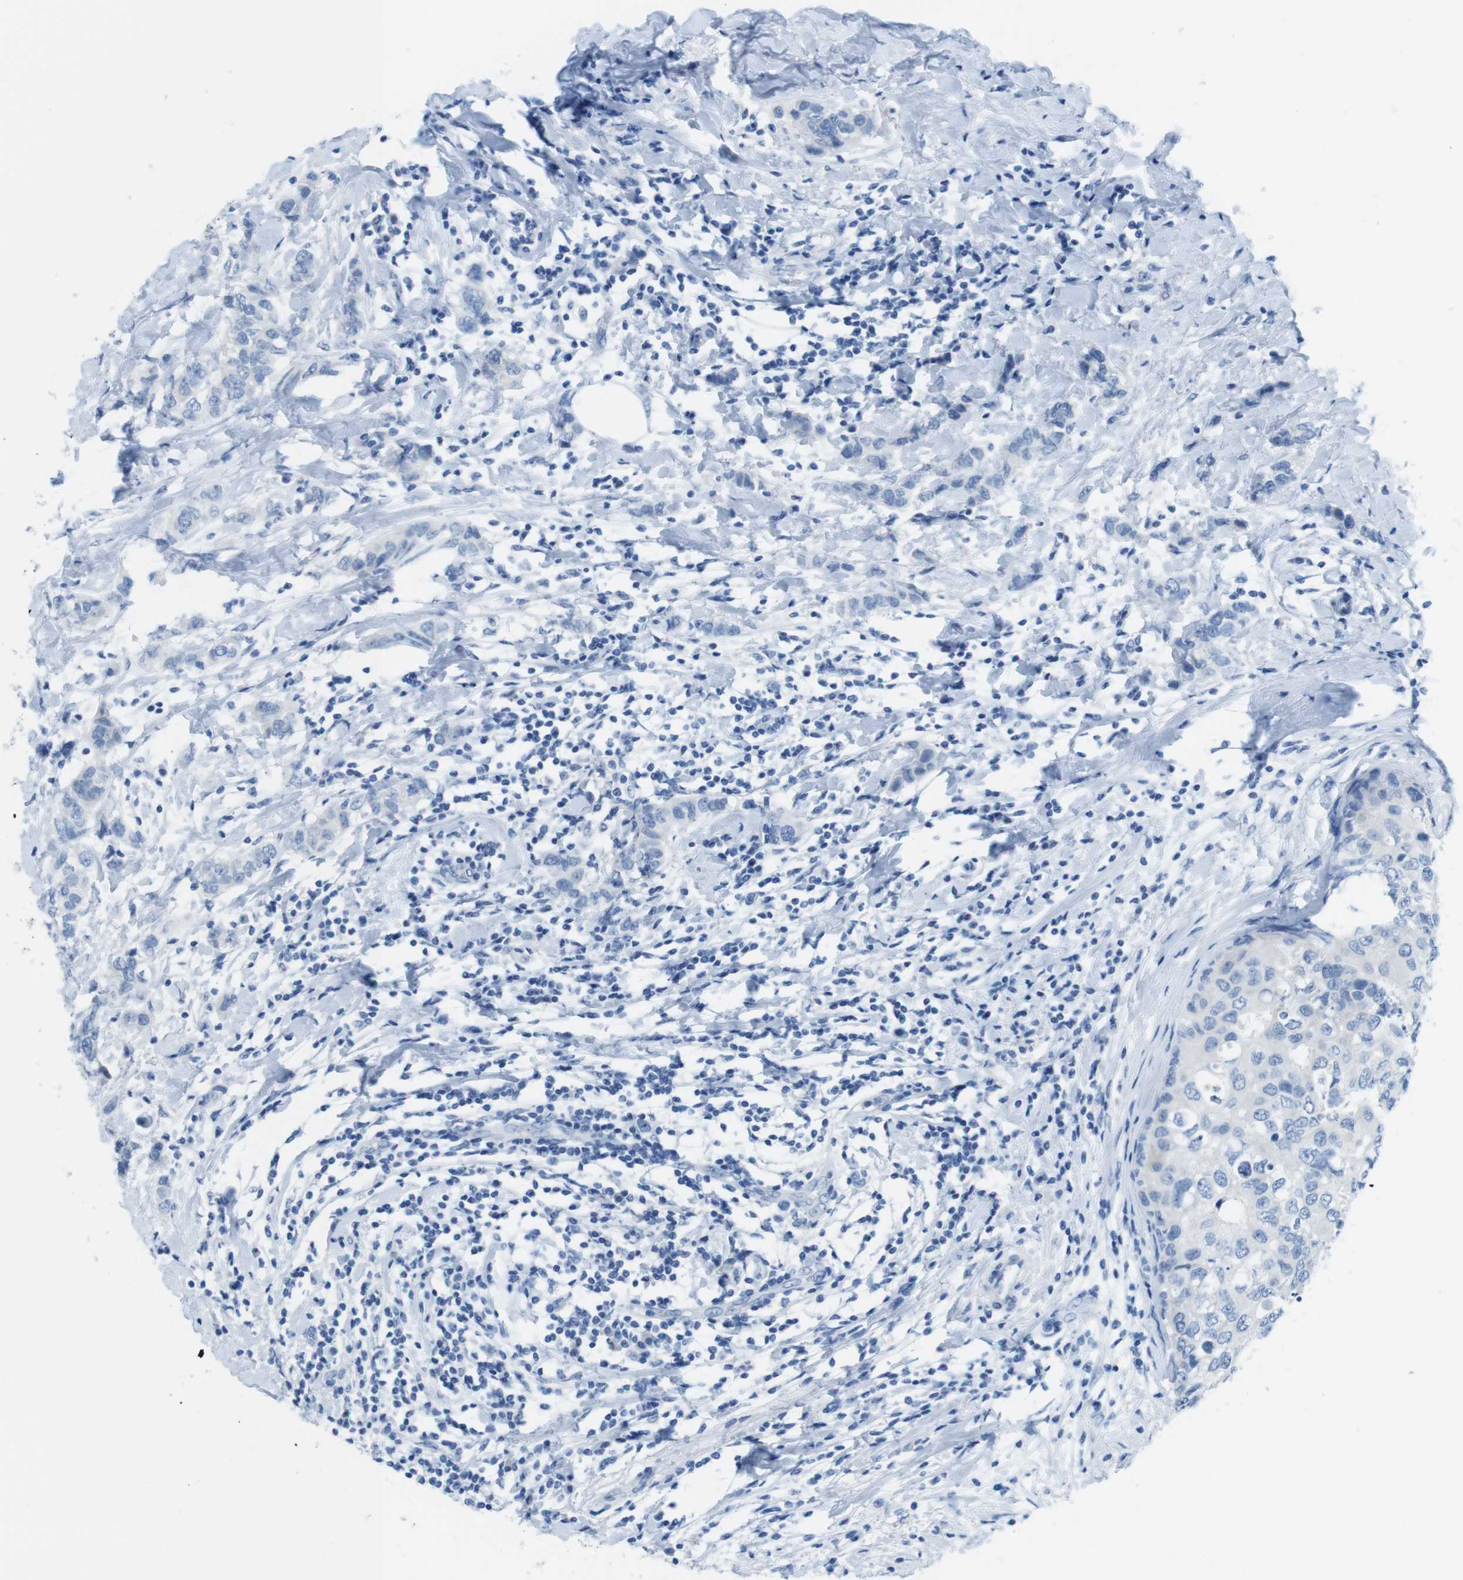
{"staining": {"intensity": "negative", "quantity": "none", "location": "none"}, "tissue": "breast cancer", "cell_type": "Tumor cells", "image_type": "cancer", "snomed": [{"axis": "morphology", "description": "Duct carcinoma"}, {"axis": "topography", "description": "Breast"}], "caption": "Immunohistochemistry of human infiltrating ductal carcinoma (breast) shows no staining in tumor cells.", "gene": "GAP43", "patient": {"sex": "female", "age": 50}}